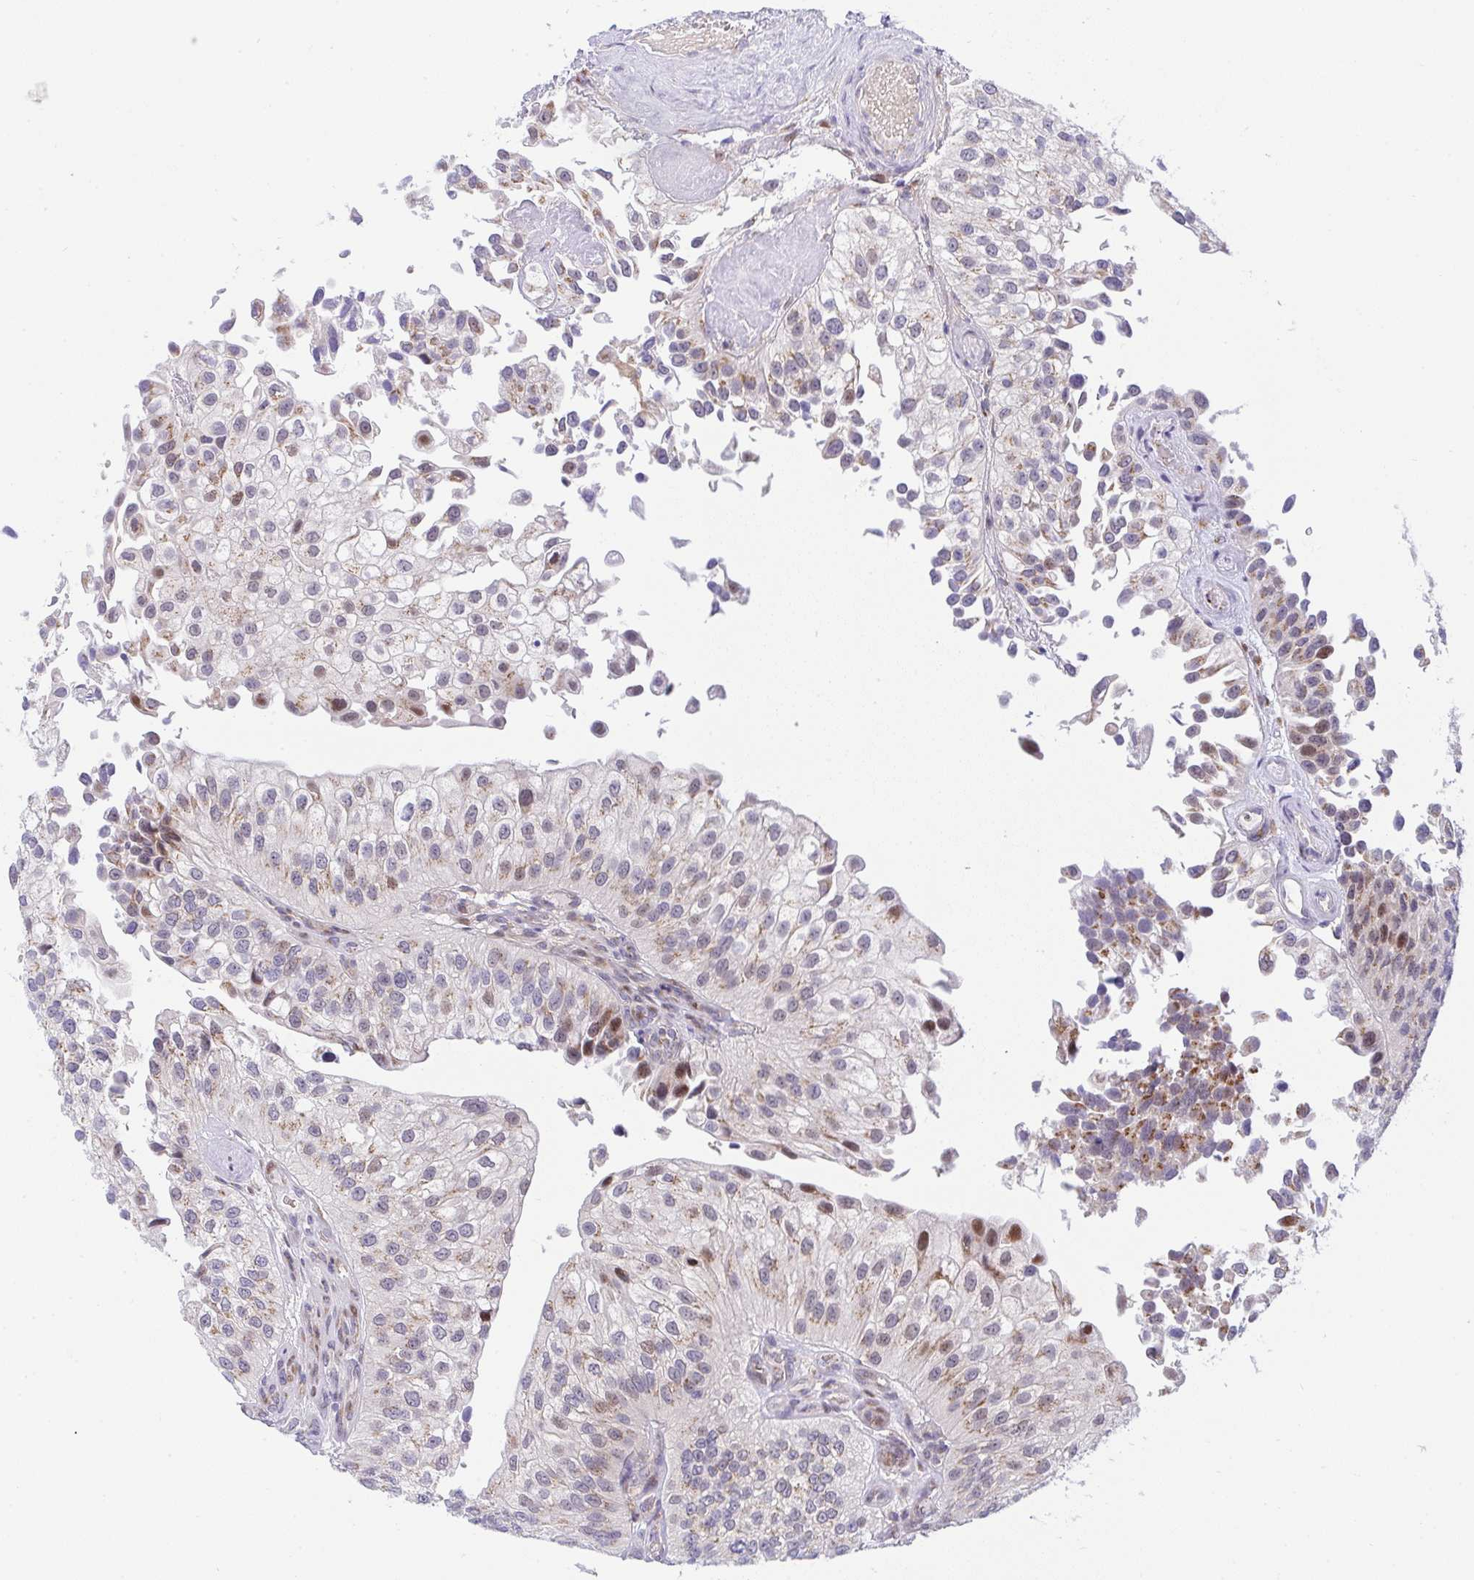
{"staining": {"intensity": "moderate", "quantity": "<25%", "location": "cytoplasmic/membranous,nuclear"}, "tissue": "urothelial cancer", "cell_type": "Tumor cells", "image_type": "cancer", "snomed": [{"axis": "morphology", "description": "Urothelial carcinoma, NOS"}, {"axis": "topography", "description": "Urinary bladder"}], "caption": "Protein staining exhibits moderate cytoplasmic/membranous and nuclear expression in about <25% of tumor cells in urothelial cancer. (brown staining indicates protein expression, while blue staining denotes nuclei).", "gene": "ZNF554", "patient": {"sex": "male", "age": 87}}